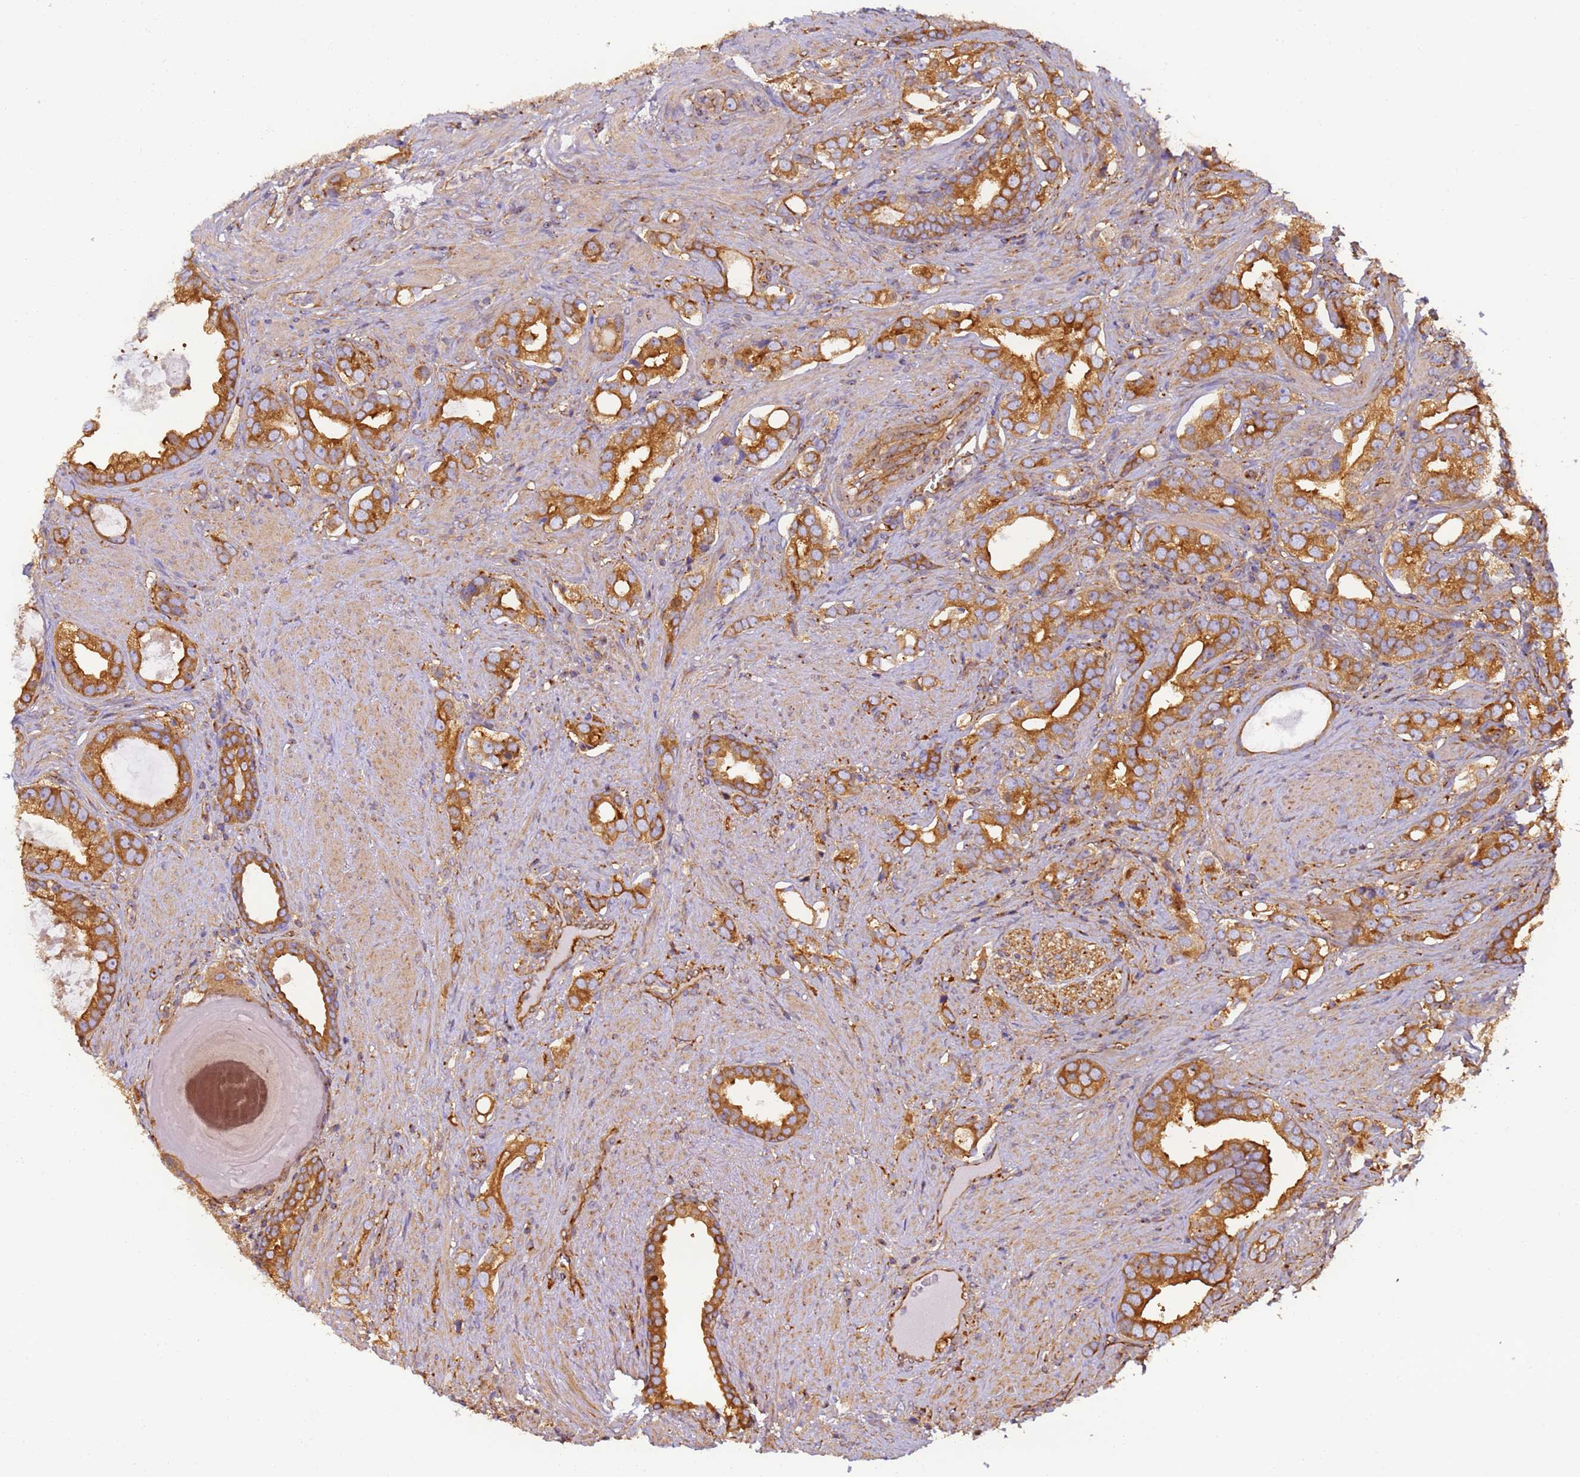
{"staining": {"intensity": "strong", "quantity": ">75%", "location": "cytoplasmic/membranous"}, "tissue": "prostate cancer", "cell_type": "Tumor cells", "image_type": "cancer", "snomed": [{"axis": "morphology", "description": "Adenocarcinoma, High grade"}, {"axis": "topography", "description": "Prostate"}], "caption": "Brown immunohistochemical staining in prostate high-grade adenocarcinoma shows strong cytoplasmic/membranous staining in approximately >75% of tumor cells.", "gene": "DYNC1I2", "patient": {"sex": "male", "age": 67}}